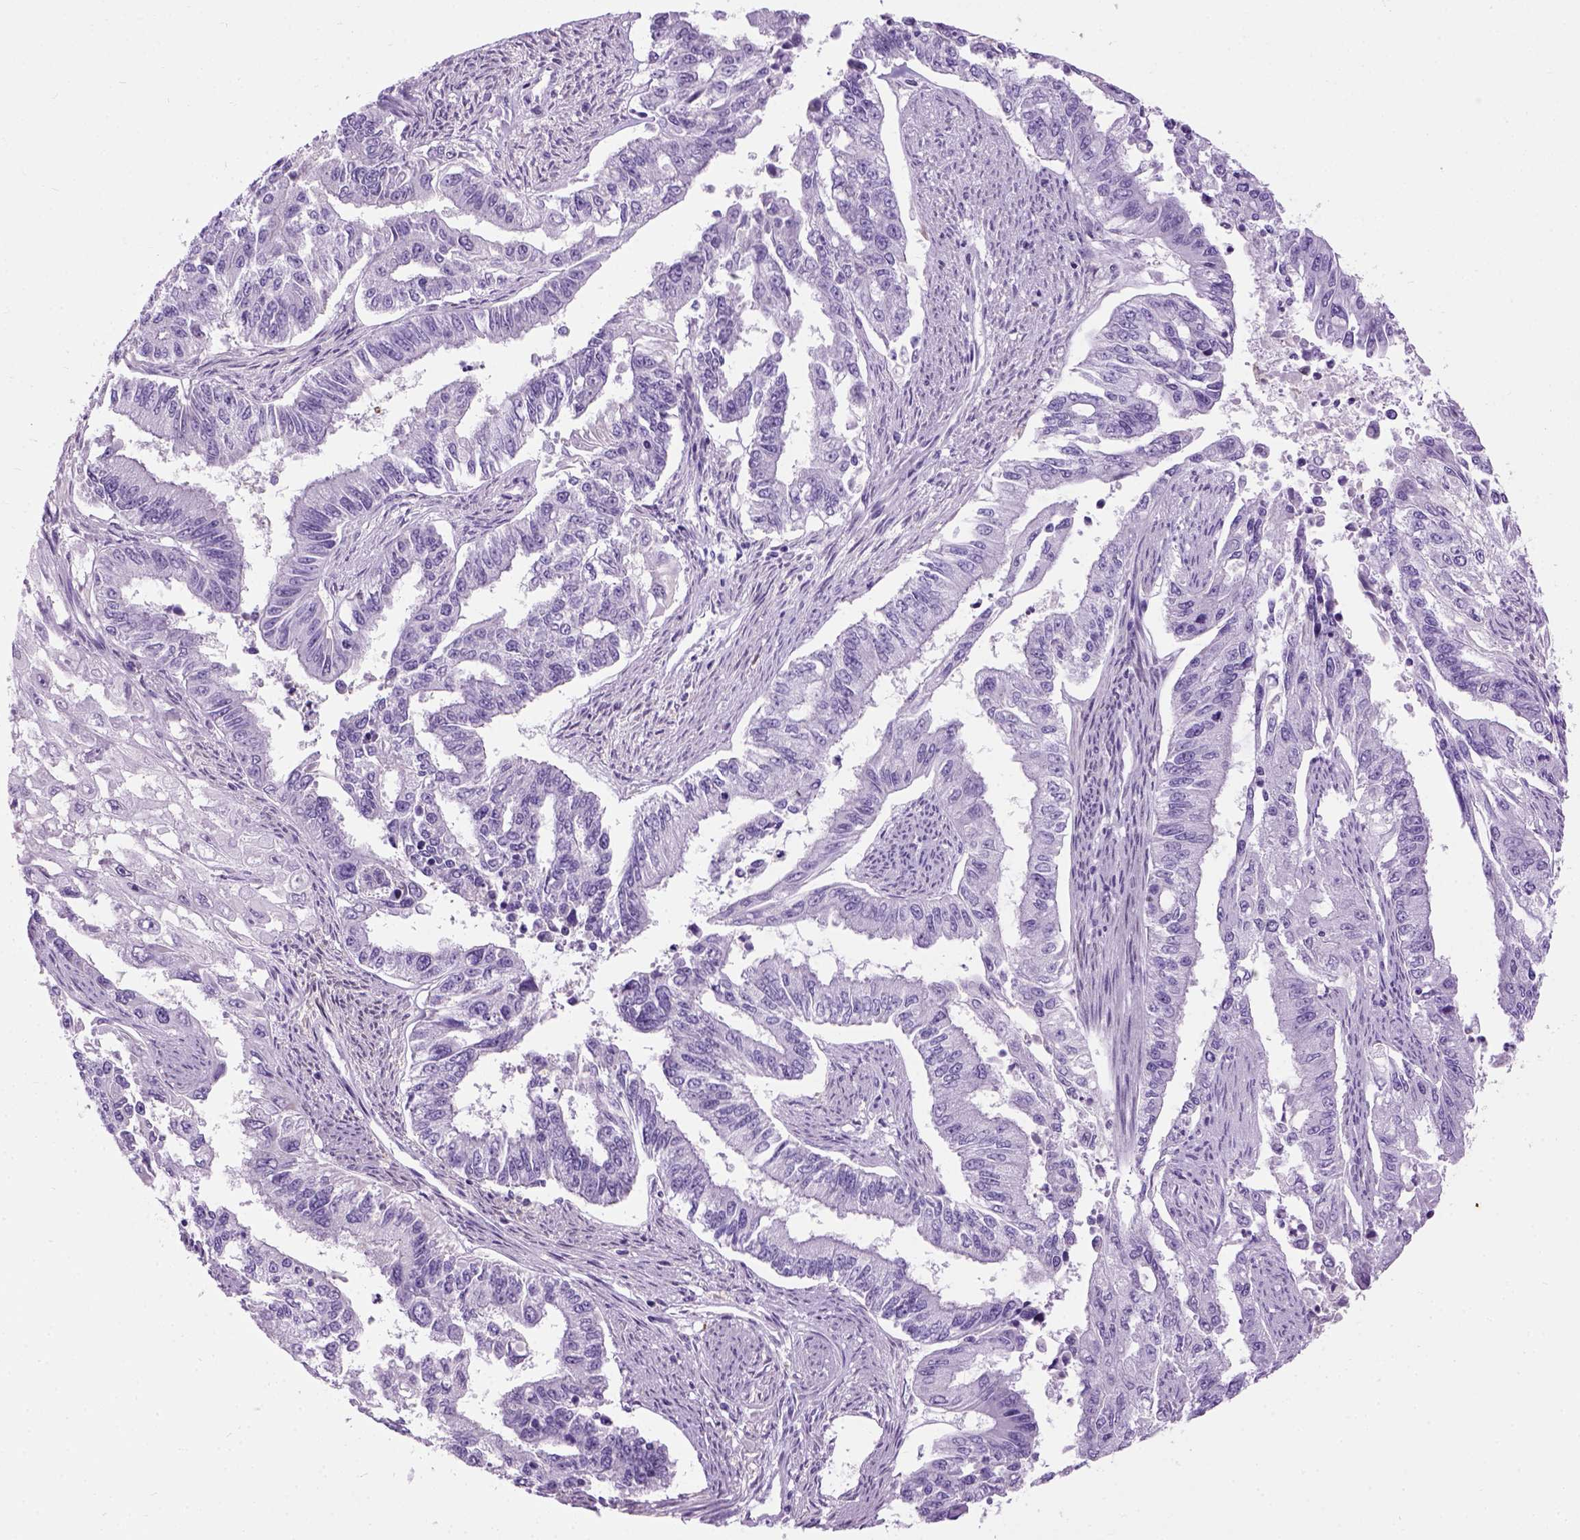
{"staining": {"intensity": "negative", "quantity": "none", "location": "none"}, "tissue": "endometrial cancer", "cell_type": "Tumor cells", "image_type": "cancer", "snomed": [{"axis": "morphology", "description": "Adenocarcinoma, NOS"}, {"axis": "topography", "description": "Uterus"}], "caption": "Immunohistochemical staining of adenocarcinoma (endometrial) shows no significant positivity in tumor cells.", "gene": "GABRB2", "patient": {"sex": "female", "age": 59}}